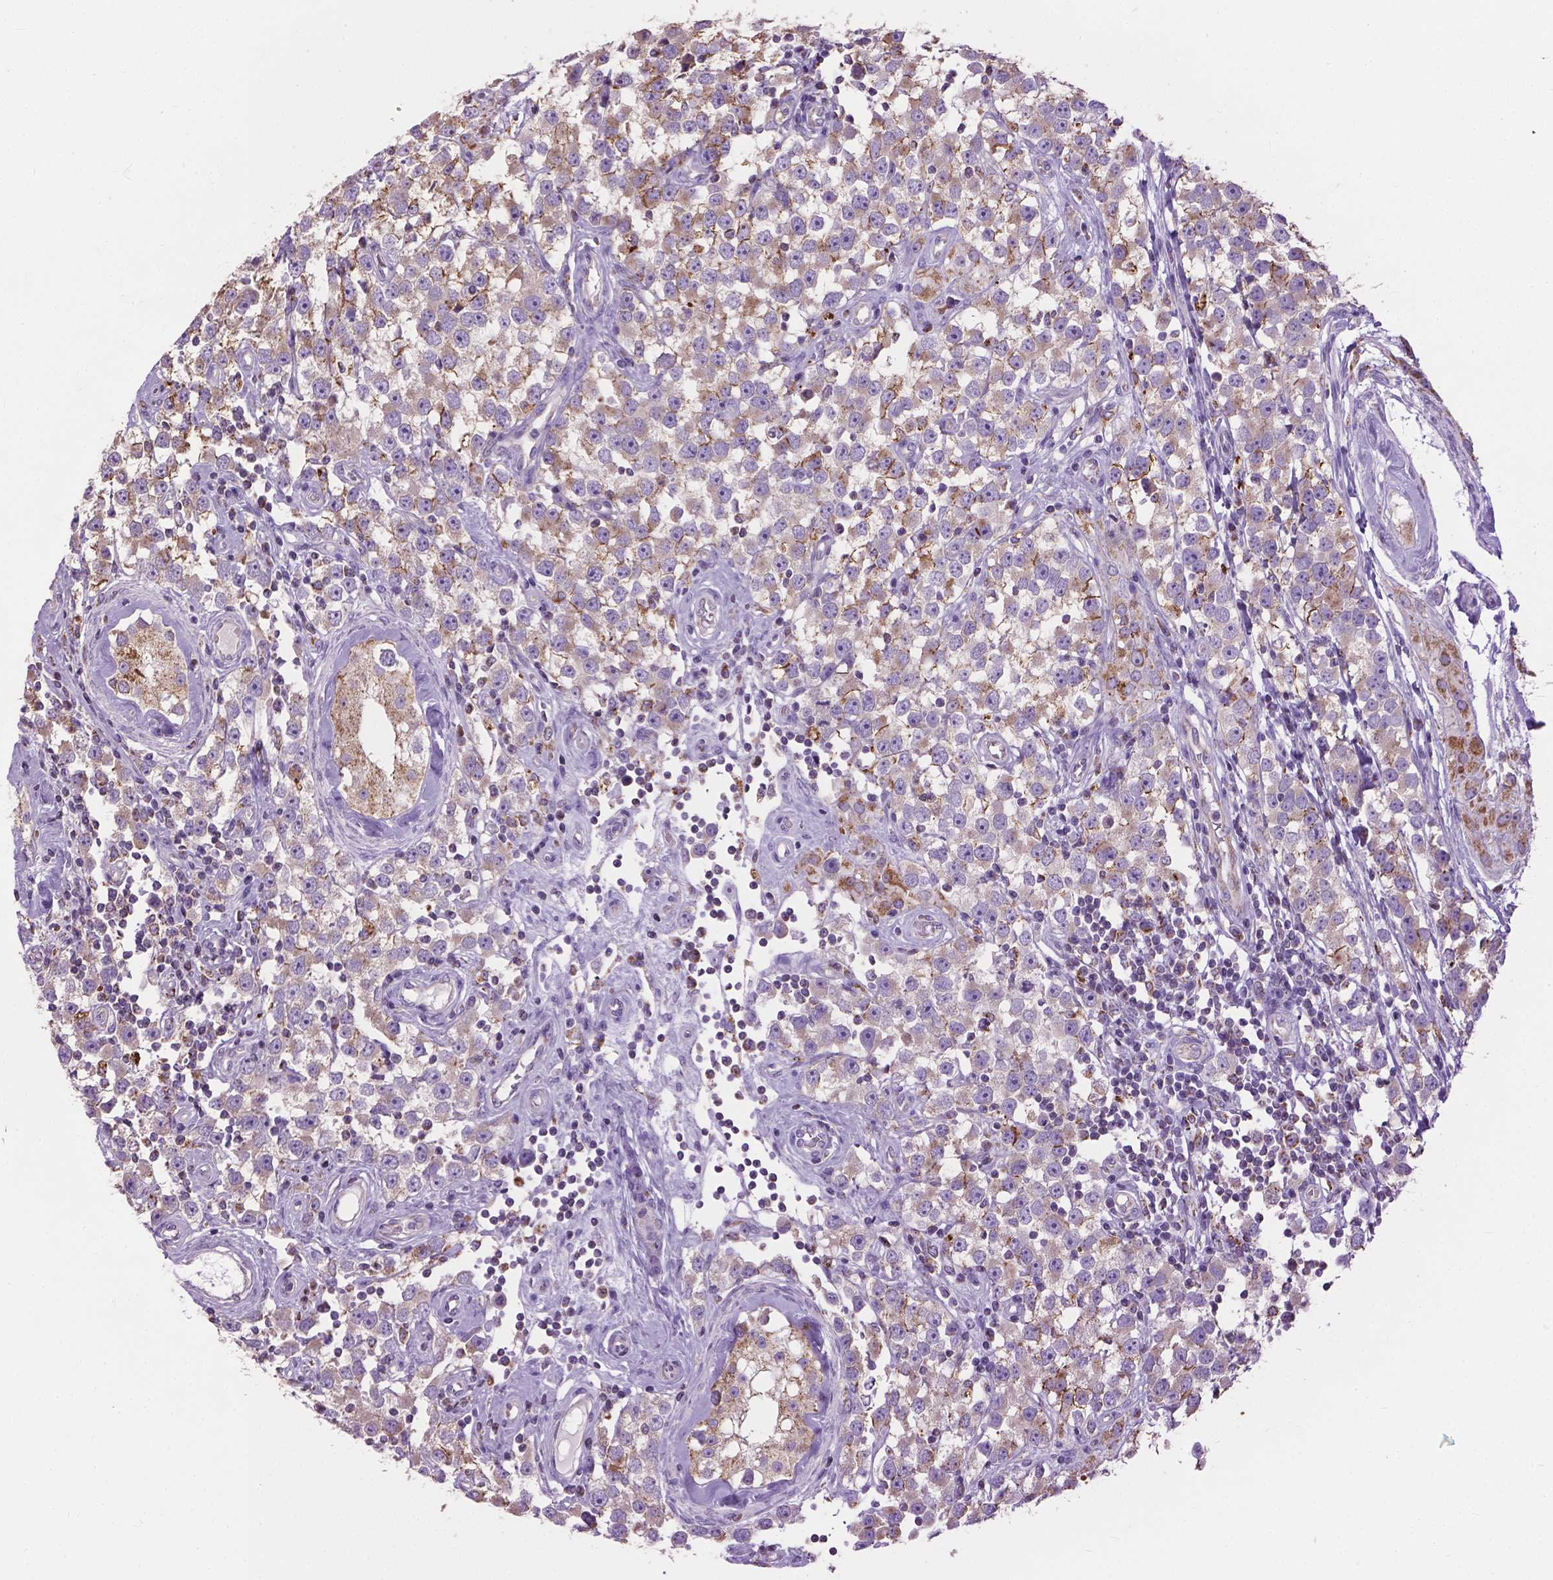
{"staining": {"intensity": "weak", "quantity": "<25%", "location": "cytoplasmic/membranous"}, "tissue": "testis cancer", "cell_type": "Tumor cells", "image_type": "cancer", "snomed": [{"axis": "morphology", "description": "Seminoma, NOS"}, {"axis": "topography", "description": "Testis"}], "caption": "There is no significant staining in tumor cells of testis cancer.", "gene": "VDAC1", "patient": {"sex": "male", "age": 34}}